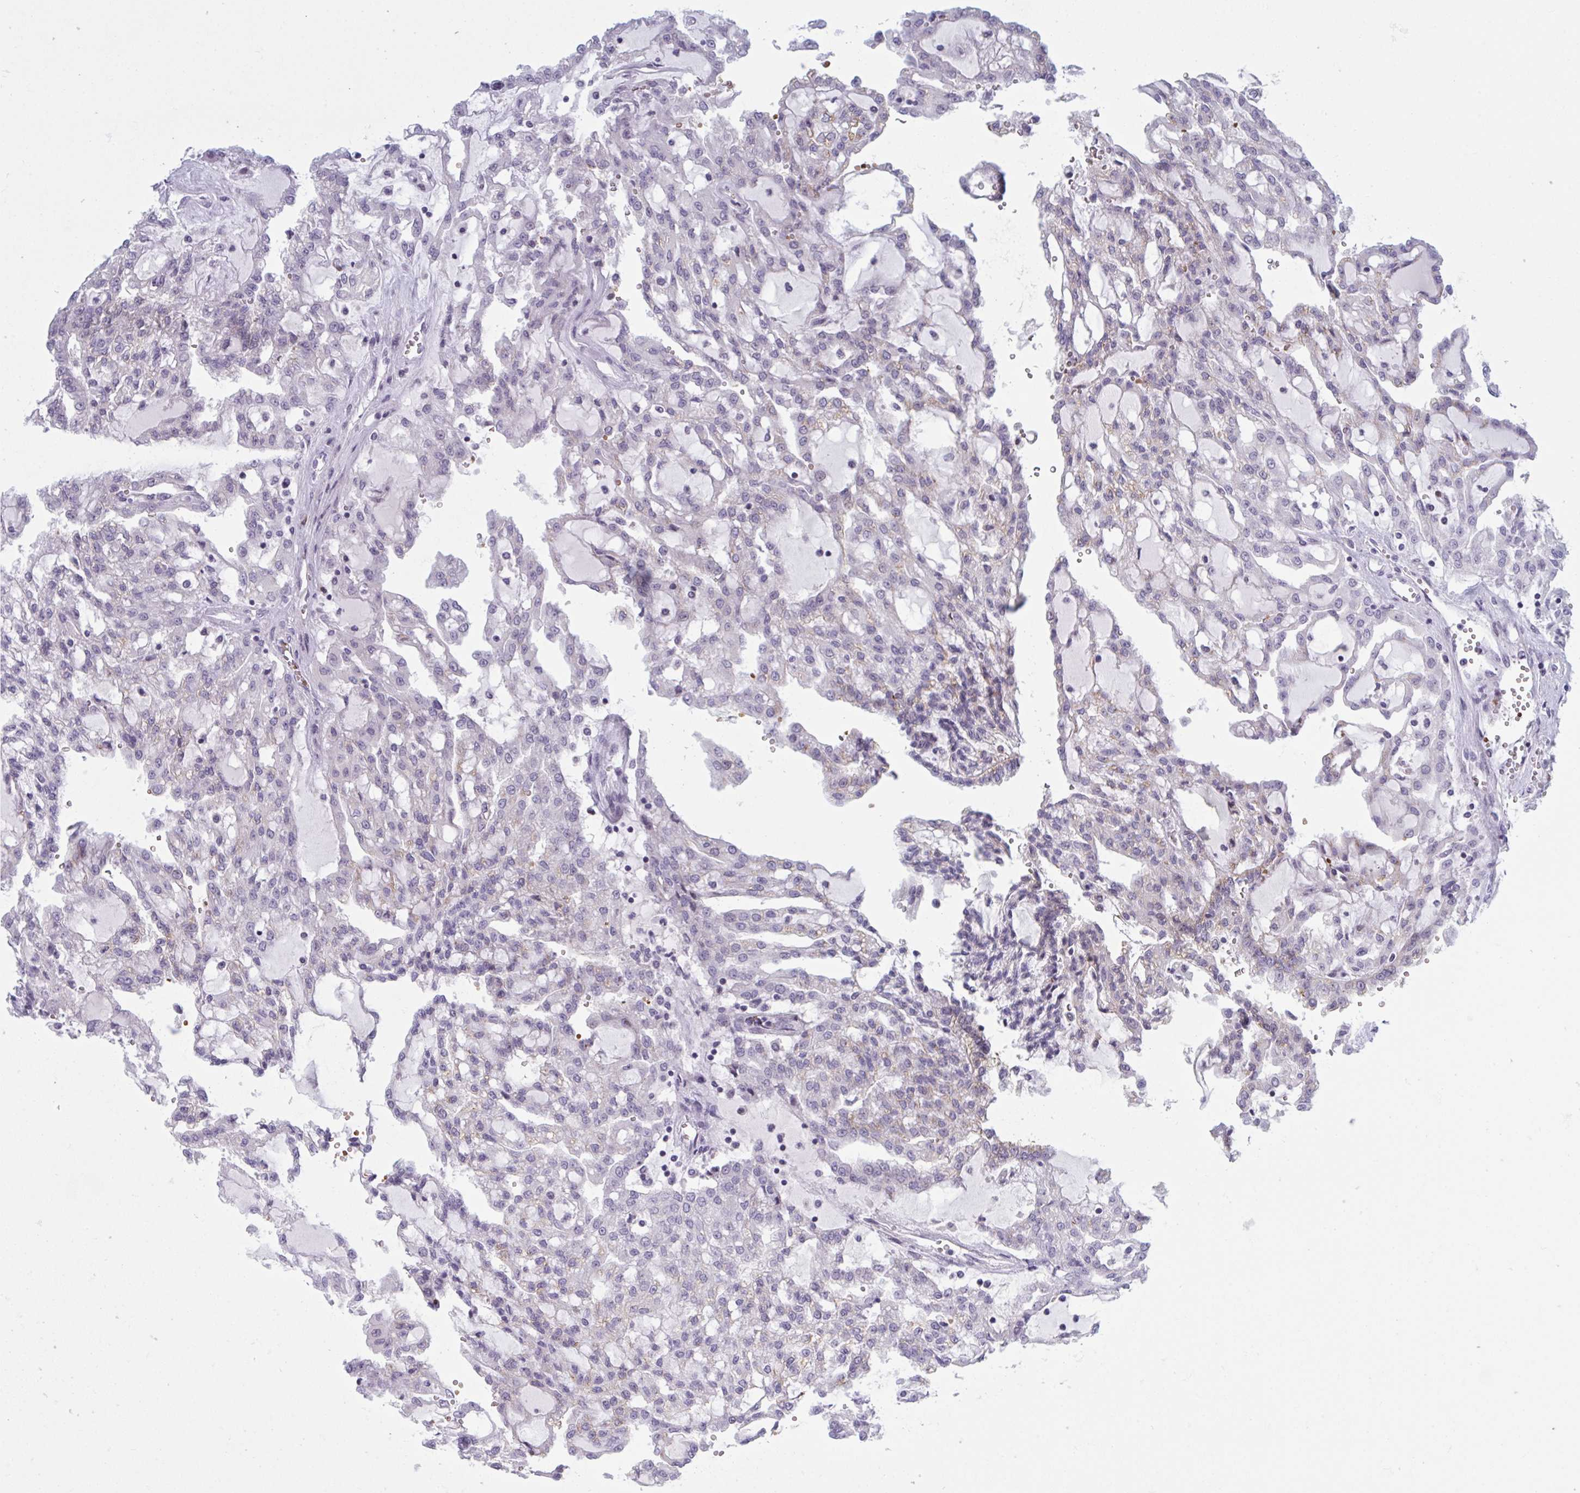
{"staining": {"intensity": "negative", "quantity": "none", "location": "none"}, "tissue": "renal cancer", "cell_type": "Tumor cells", "image_type": "cancer", "snomed": [{"axis": "morphology", "description": "Adenocarcinoma, NOS"}, {"axis": "topography", "description": "Kidney"}], "caption": "This is an immunohistochemistry photomicrograph of renal adenocarcinoma. There is no staining in tumor cells.", "gene": "HSD11B2", "patient": {"sex": "male", "age": 63}}